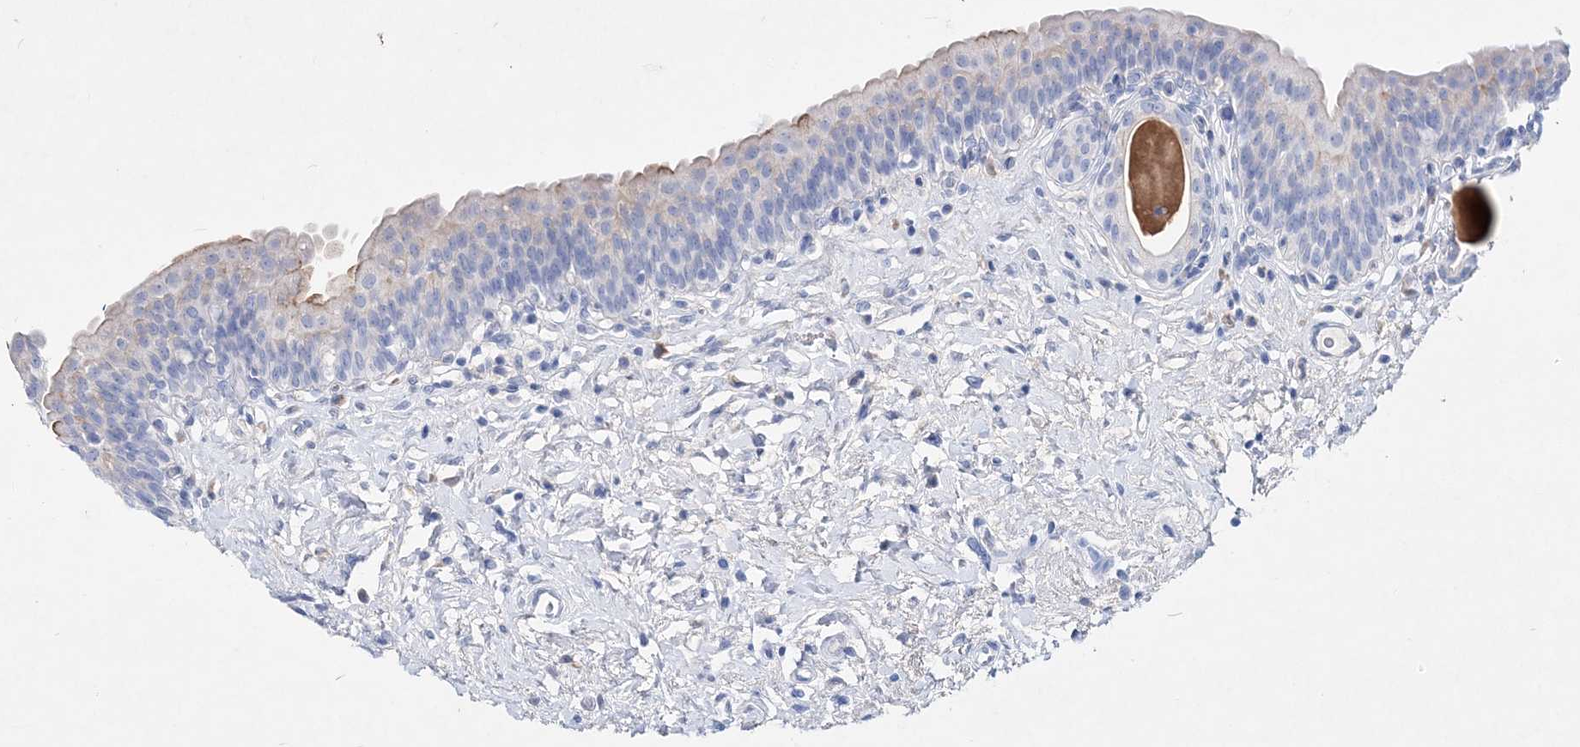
{"staining": {"intensity": "negative", "quantity": "none", "location": "none"}, "tissue": "urinary bladder", "cell_type": "Urothelial cells", "image_type": "normal", "snomed": [{"axis": "morphology", "description": "Normal tissue, NOS"}, {"axis": "topography", "description": "Urinary bladder"}], "caption": "High magnification brightfield microscopy of unremarkable urinary bladder stained with DAB (3,3'-diaminobenzidine) (brown) and counterstained with hematoxylin (blue): urothelial cells show no significant staining. Nuclei are stained in blue.", "gene": "SPINK7", "patient": {"sex": "male", "age": 83}}